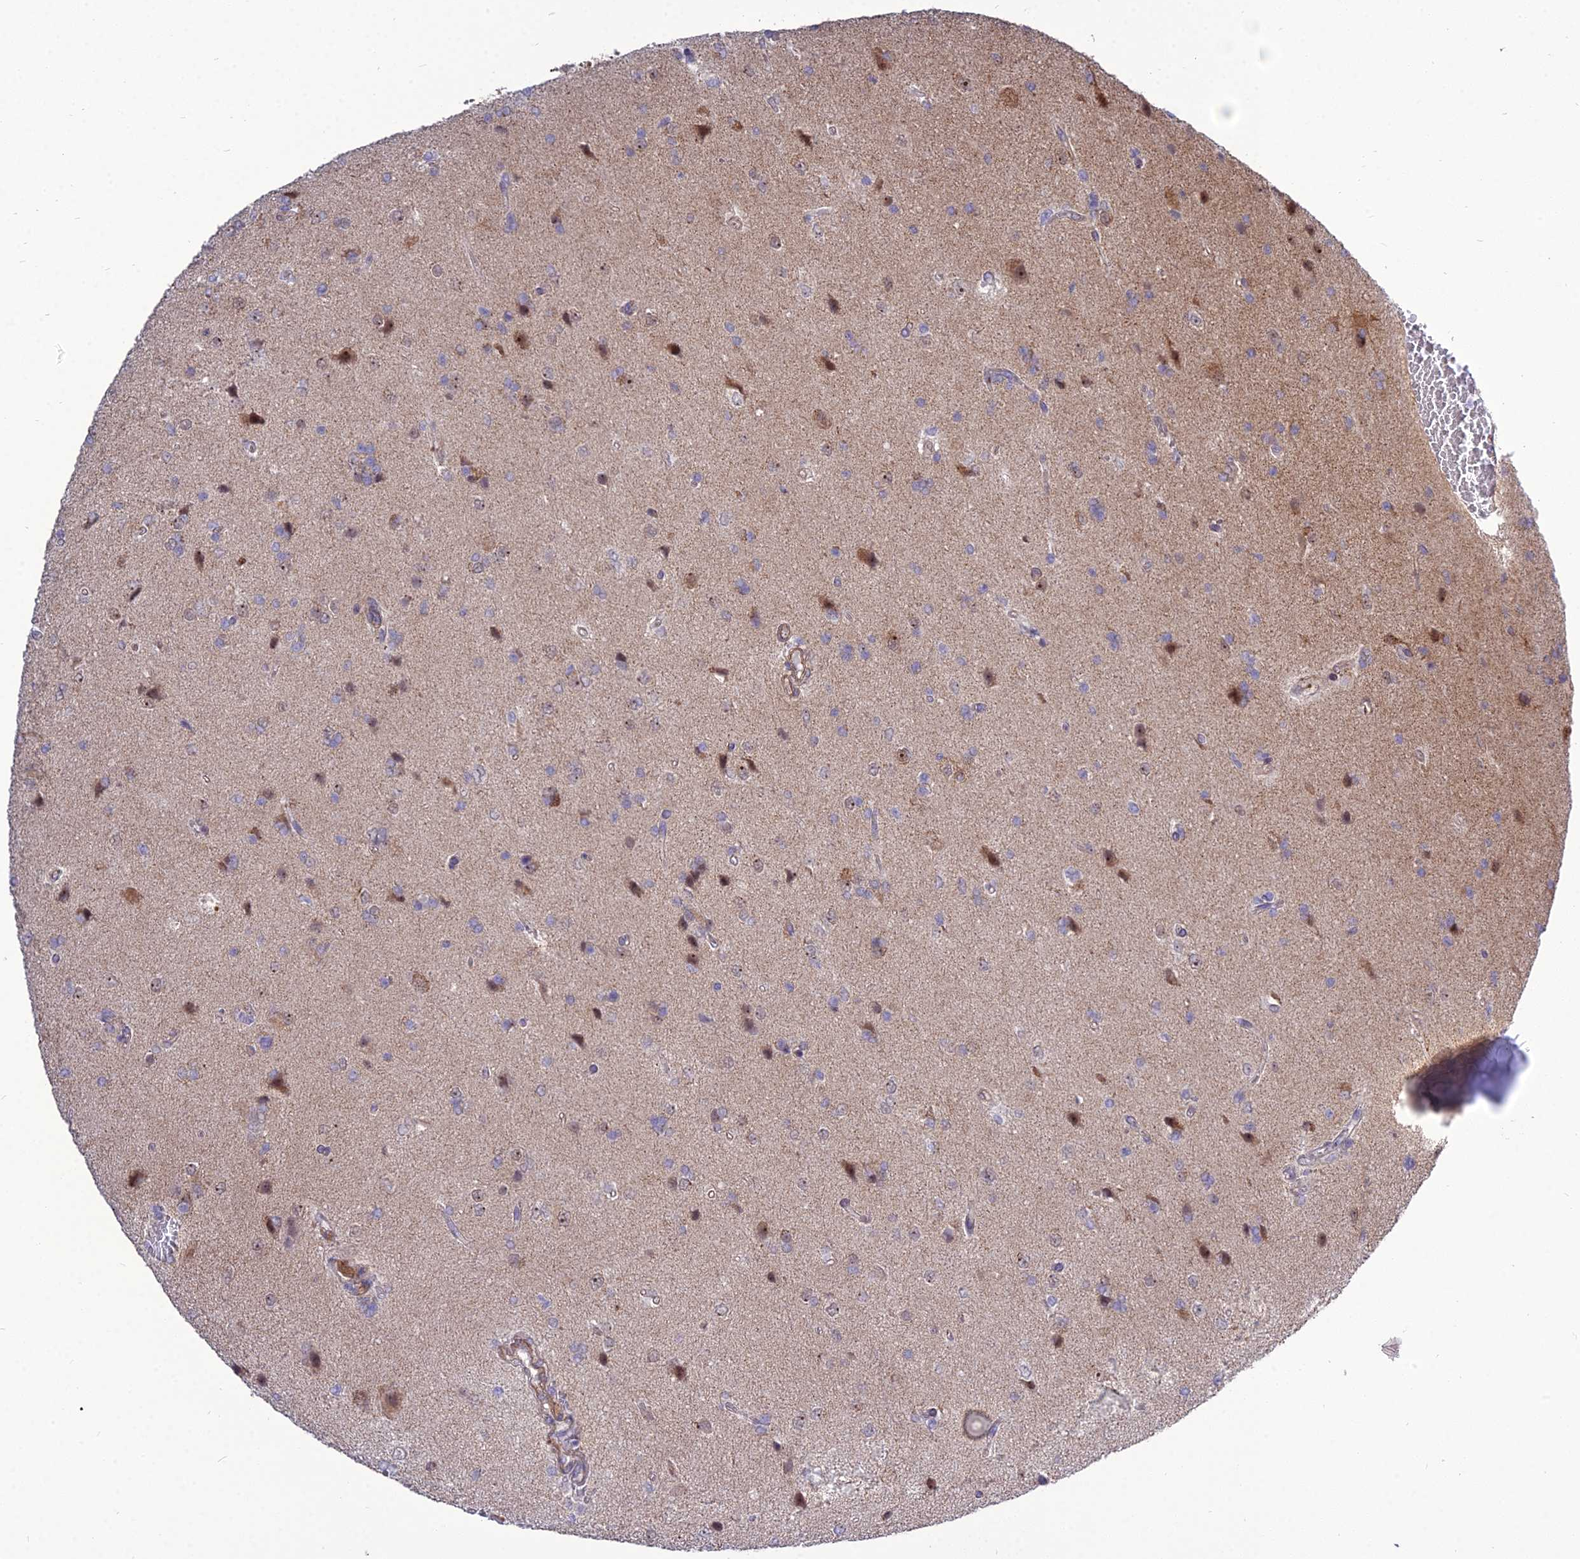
{"staining": {"intensity": "moderate", "quantity": "<25%", "location": "cytoplasmic/membranous"}, "tissue": "glioma", "cell_type": "Tumor cells", "image_type": "cancer", "snomed": [{"axis": "morphology", "description": "Glioma, malignant, High grade"}, {"axis": "topography", "description": "Brain"}], "caption": "Glioma stained for a protein (brown) reveals moderate cytoplasmic/membranous positive positivity in about <25% of tumor cells.", "gene": "TSPYL2", "patient": {"sex": "male", "age": 56}}